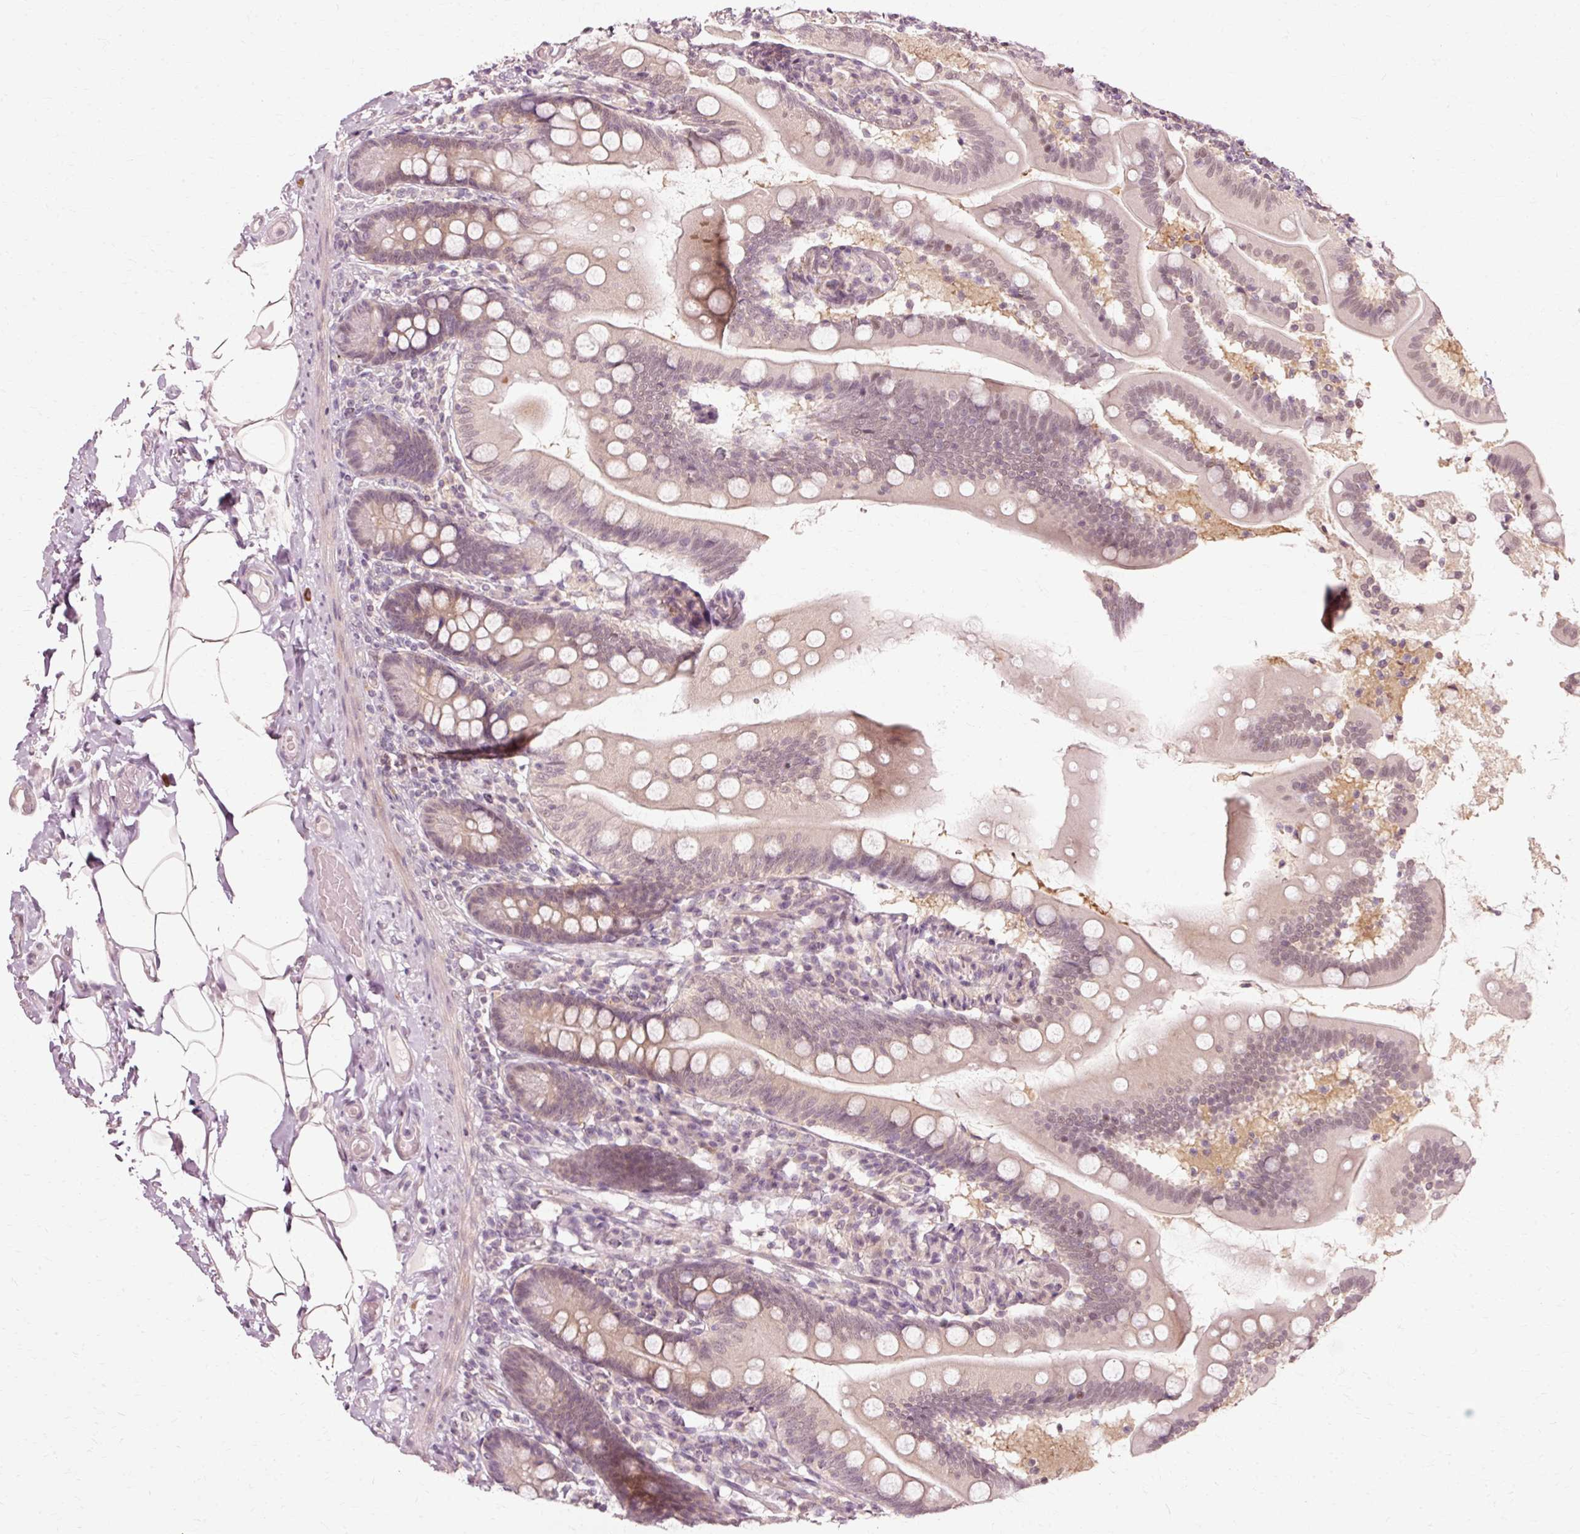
{"staining": {"intensity": "moderate", "quantity": ">75%", "location": "cytoplasmic/membranous"}, "tissue": "small intestine", "cell_type": "Glandular cells", "image_type": "normal", "snomed": [{"axis": "morphology", "description": "Normal tissue, NOS"}, {"axis": "topography", "description": "Small intestine"}], "caption": "Moderate cytoplasmic/membranous positivity for a protein is identified in about >75% of glandular cells of unremarkable small intestine using immunohistochemistry (IHC).", "gene": "RGPD5", "patient": {"sex": "female", "age": 64}}